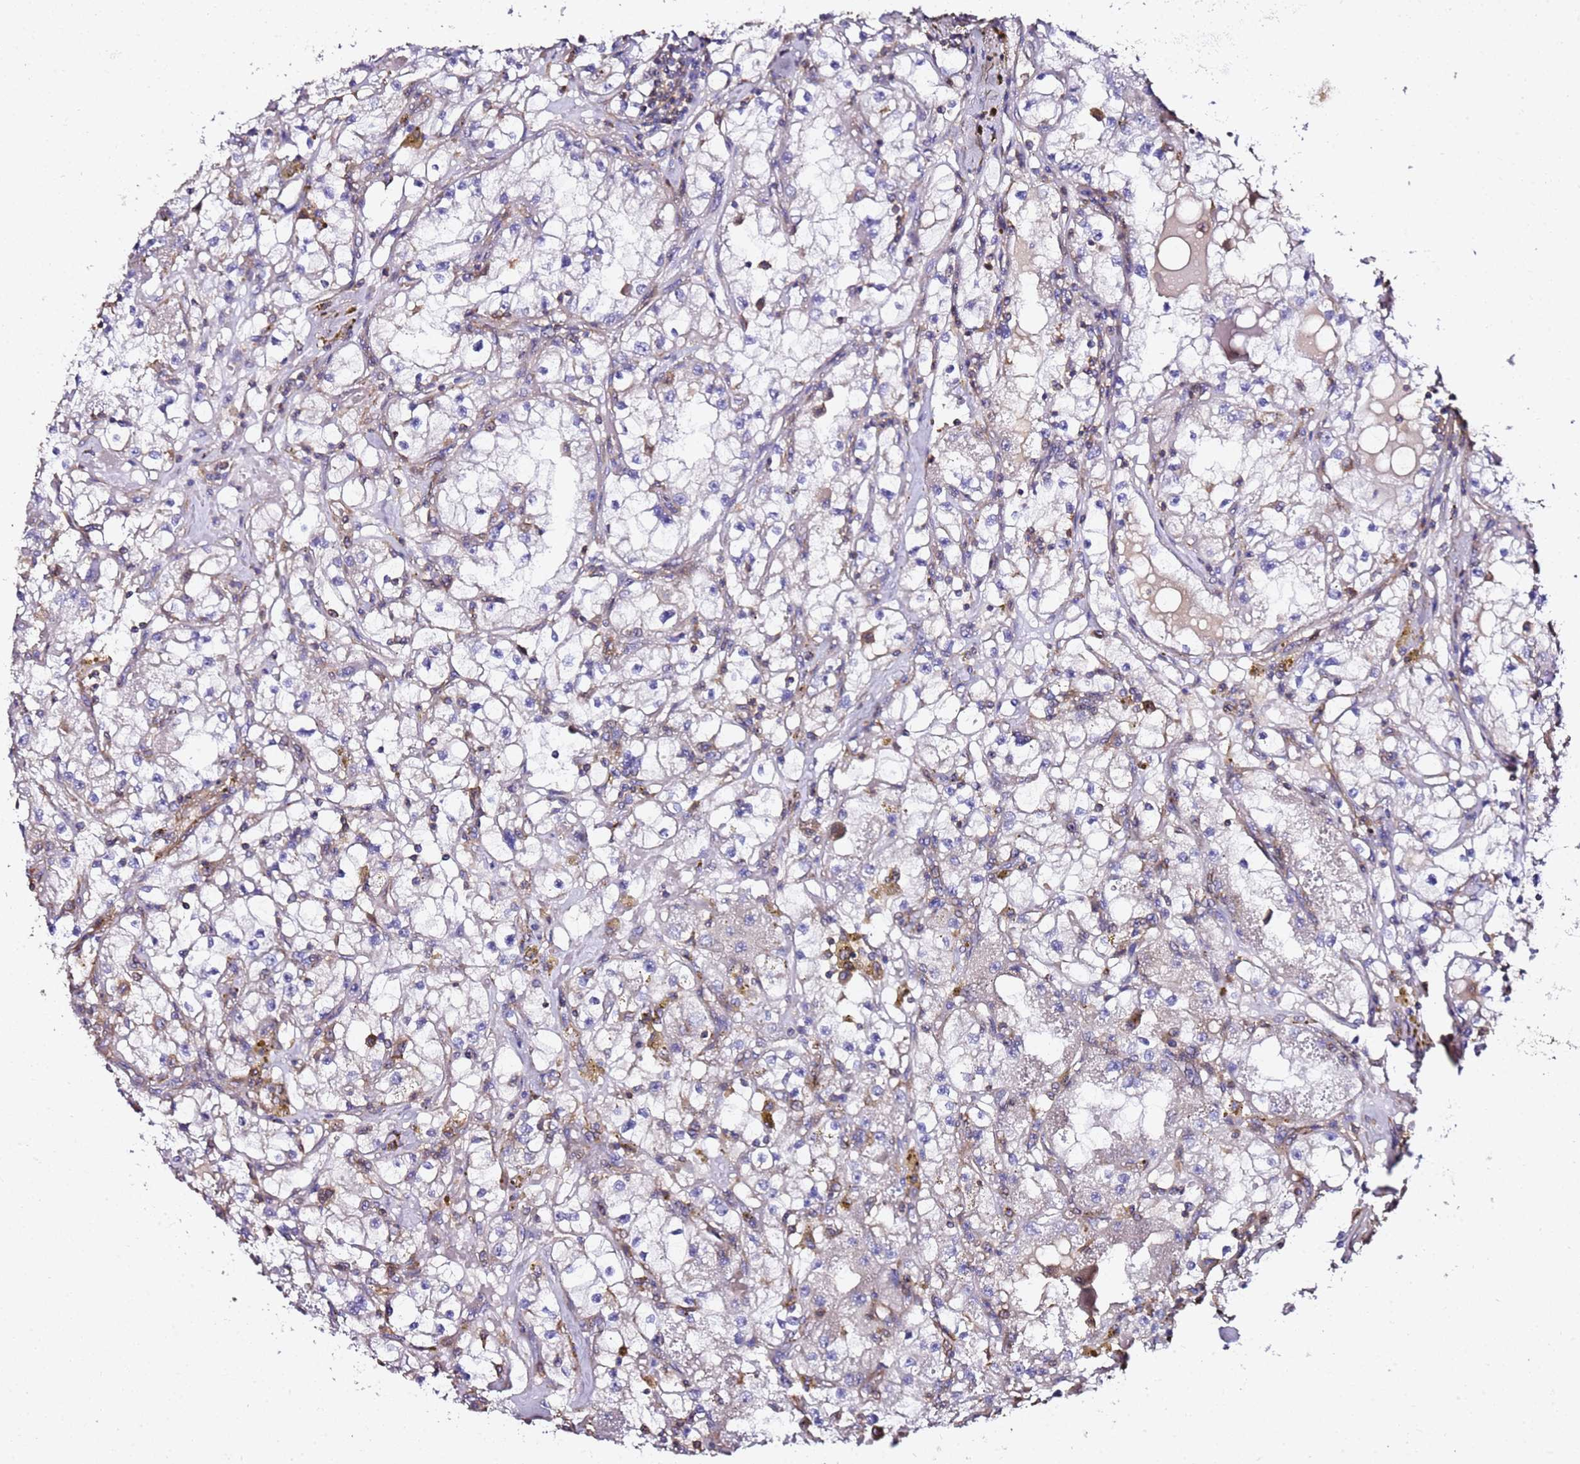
{"staining": {"intensity": "negative", "quantity": "none", "location": "none"}, "tissue": "renal cancer", "cell_type": "Tumor cells", "image_type": "cancer", "snomed": [{"axis": "morphology", "description": "Adenocarcinoma, NOS"}, {"axis": "topography", "description": "Kidney"}], "caption": "Tumor cells show no significant protein positivity in renal cancer (adenocarcinoma). (DAB immunohistochemistry (IHC), high magnification).", "gene": "ZFP36L2", "patient": {"sex": "male", "age": 56}}